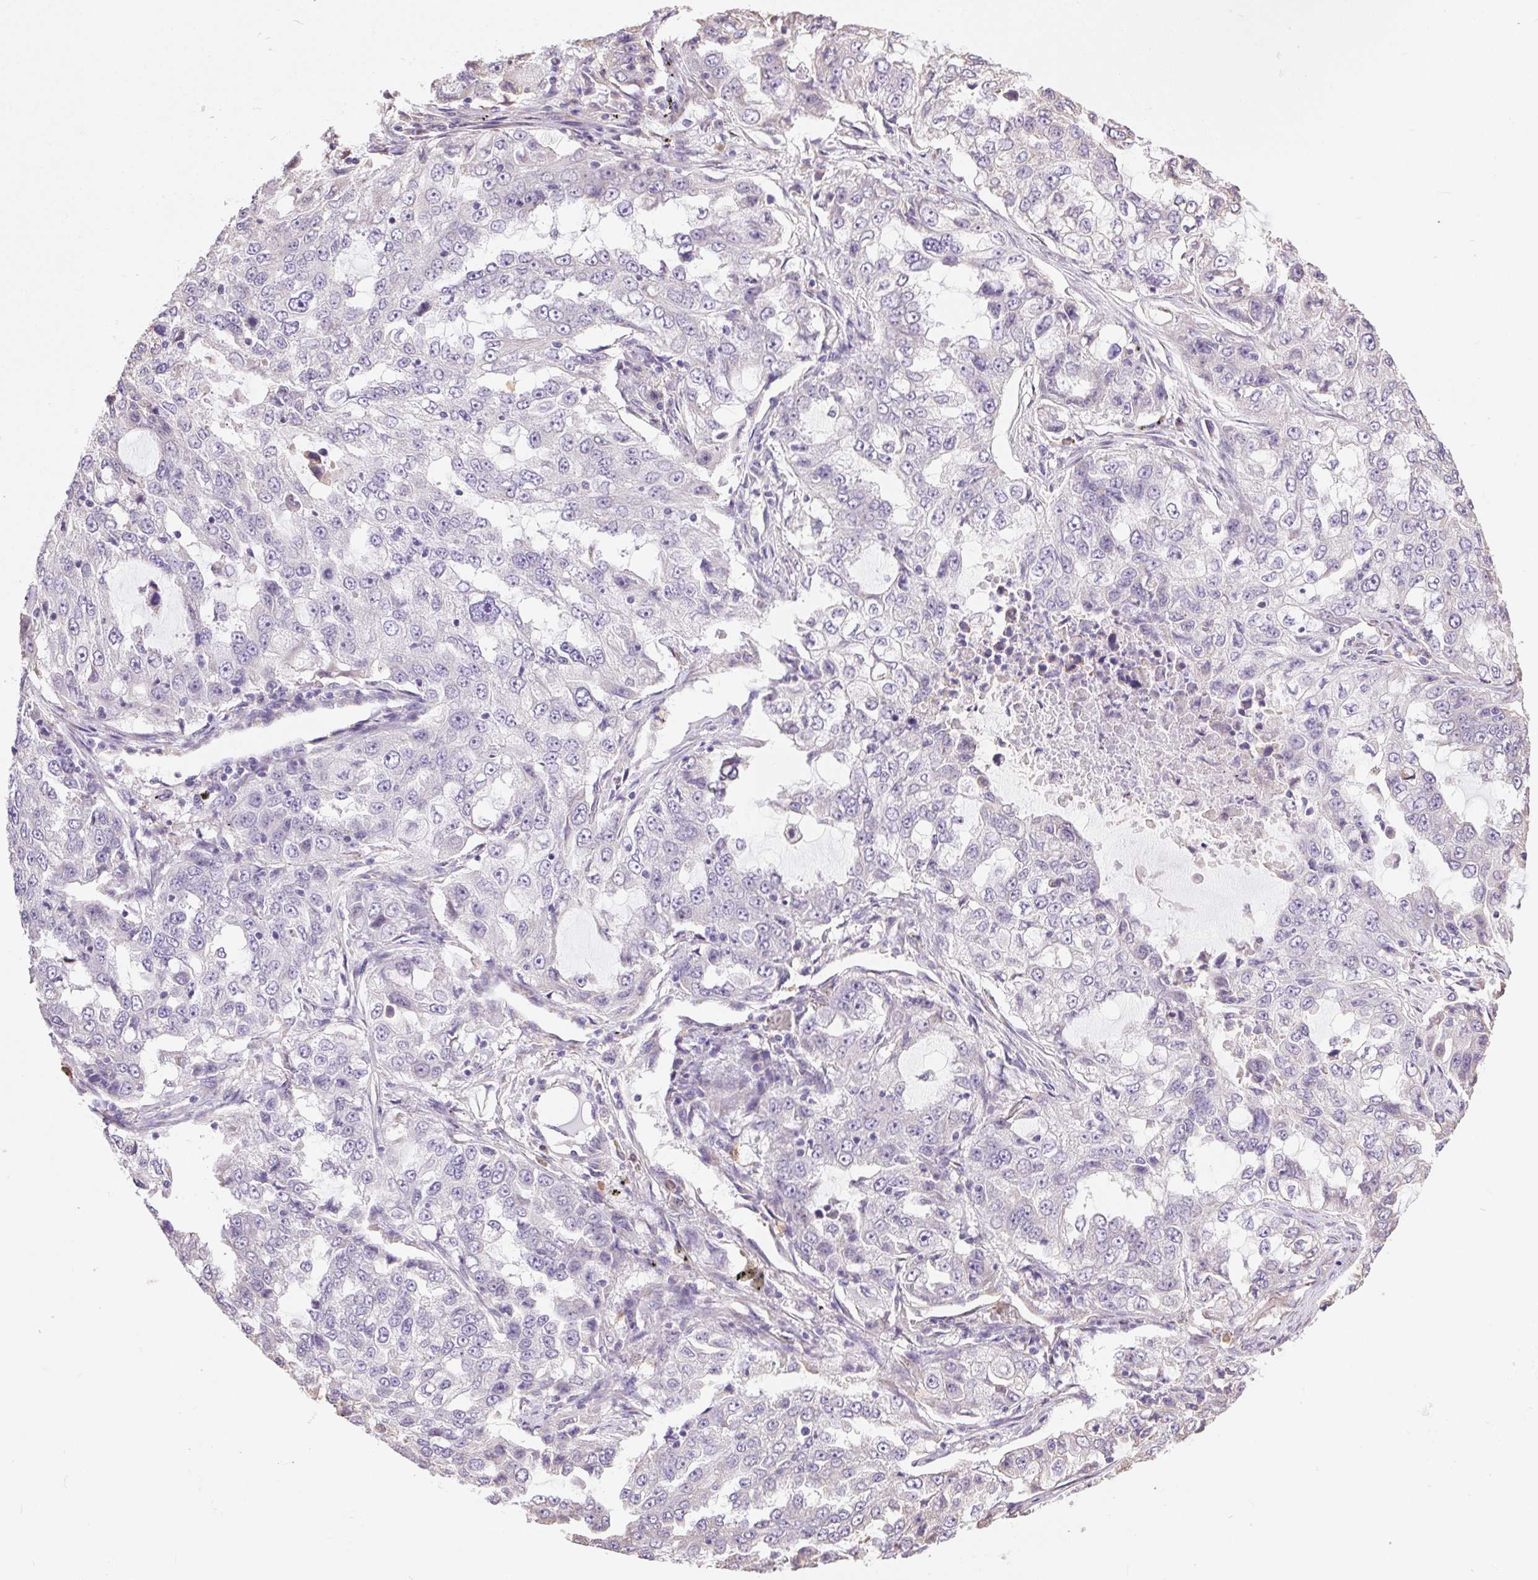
{"staining": {"intensity": "negative", "quantity": "none", "location": "none"}, "tissue": "lung cancer", "cell_type": "Tumor cells", "image_type": "cancer", "snomed": [{"axis": "morphology", "description": "Adenocarcinoma, NOS"}, {"axis": "topography", "description": "Lung"}], "caption": "The image demonstrates no staining of tumor cells in adenocarcinoma (lung).", "gene": "SNX31", "patient": {"sex": "female", "age": 61}}